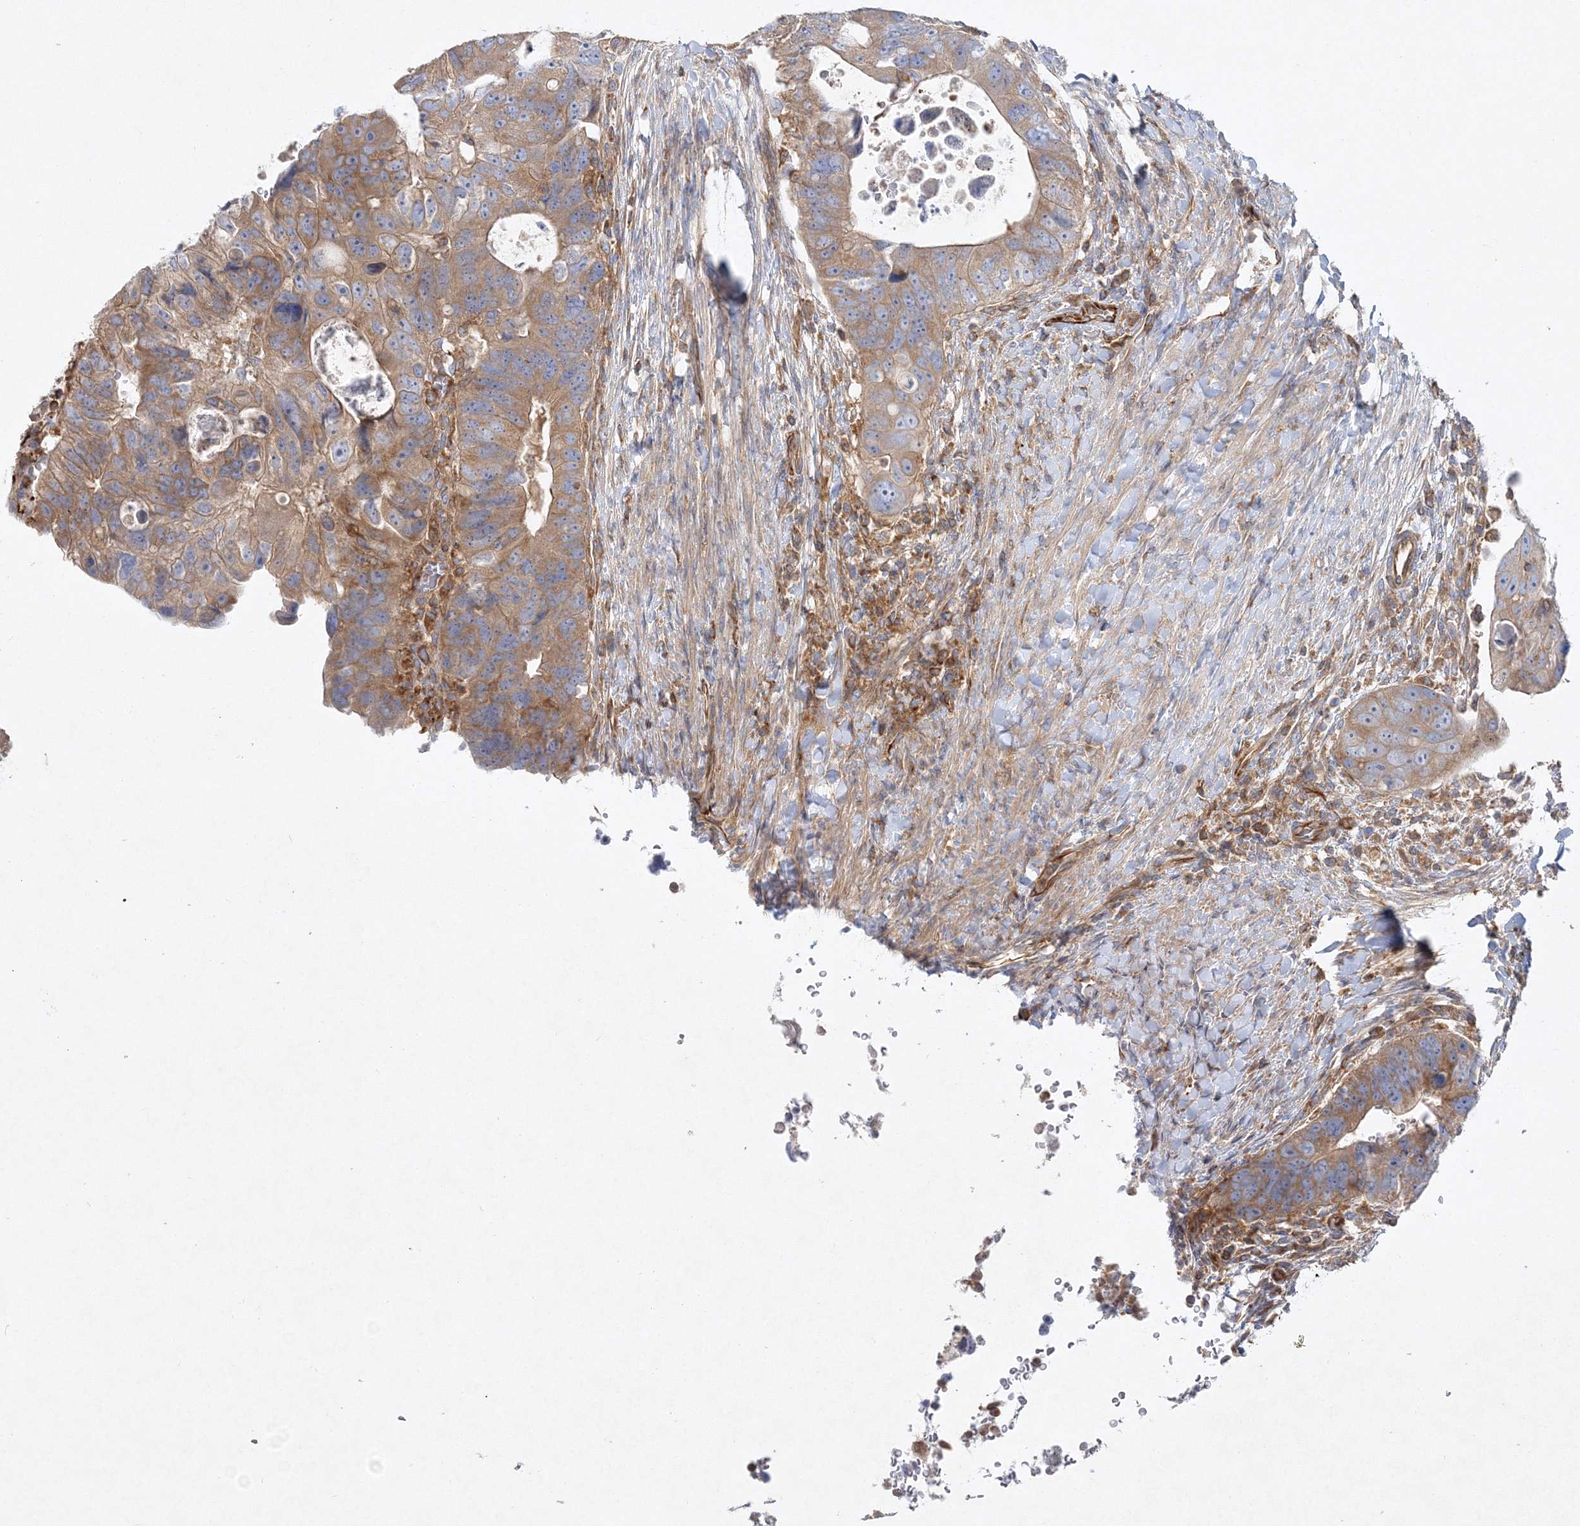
{"staining": {"intensity": "moderate", "quantity": ">75%", "location": "cytoplasmic/membranous"}, "tissue": "colorectal cancer", "cell_type": "Tumor cells", "image_type": "cancer", "snomed": [{"axis": "morphology", "description": "Adenocarcinoma, NOS"}, {"axis": "topography", "description": "Rectum"}], "caption": "A medium amount of moderate cytoplasmic/membranous expression is appreciated in about >75% of tumor cells in colorectal cancer (adenocarcinoma) tissue. Ihc stains the protein in brown and the nuclei are stained blue.", "gene": "WDR37", "patient": {"sex": "male", "age": 59}}